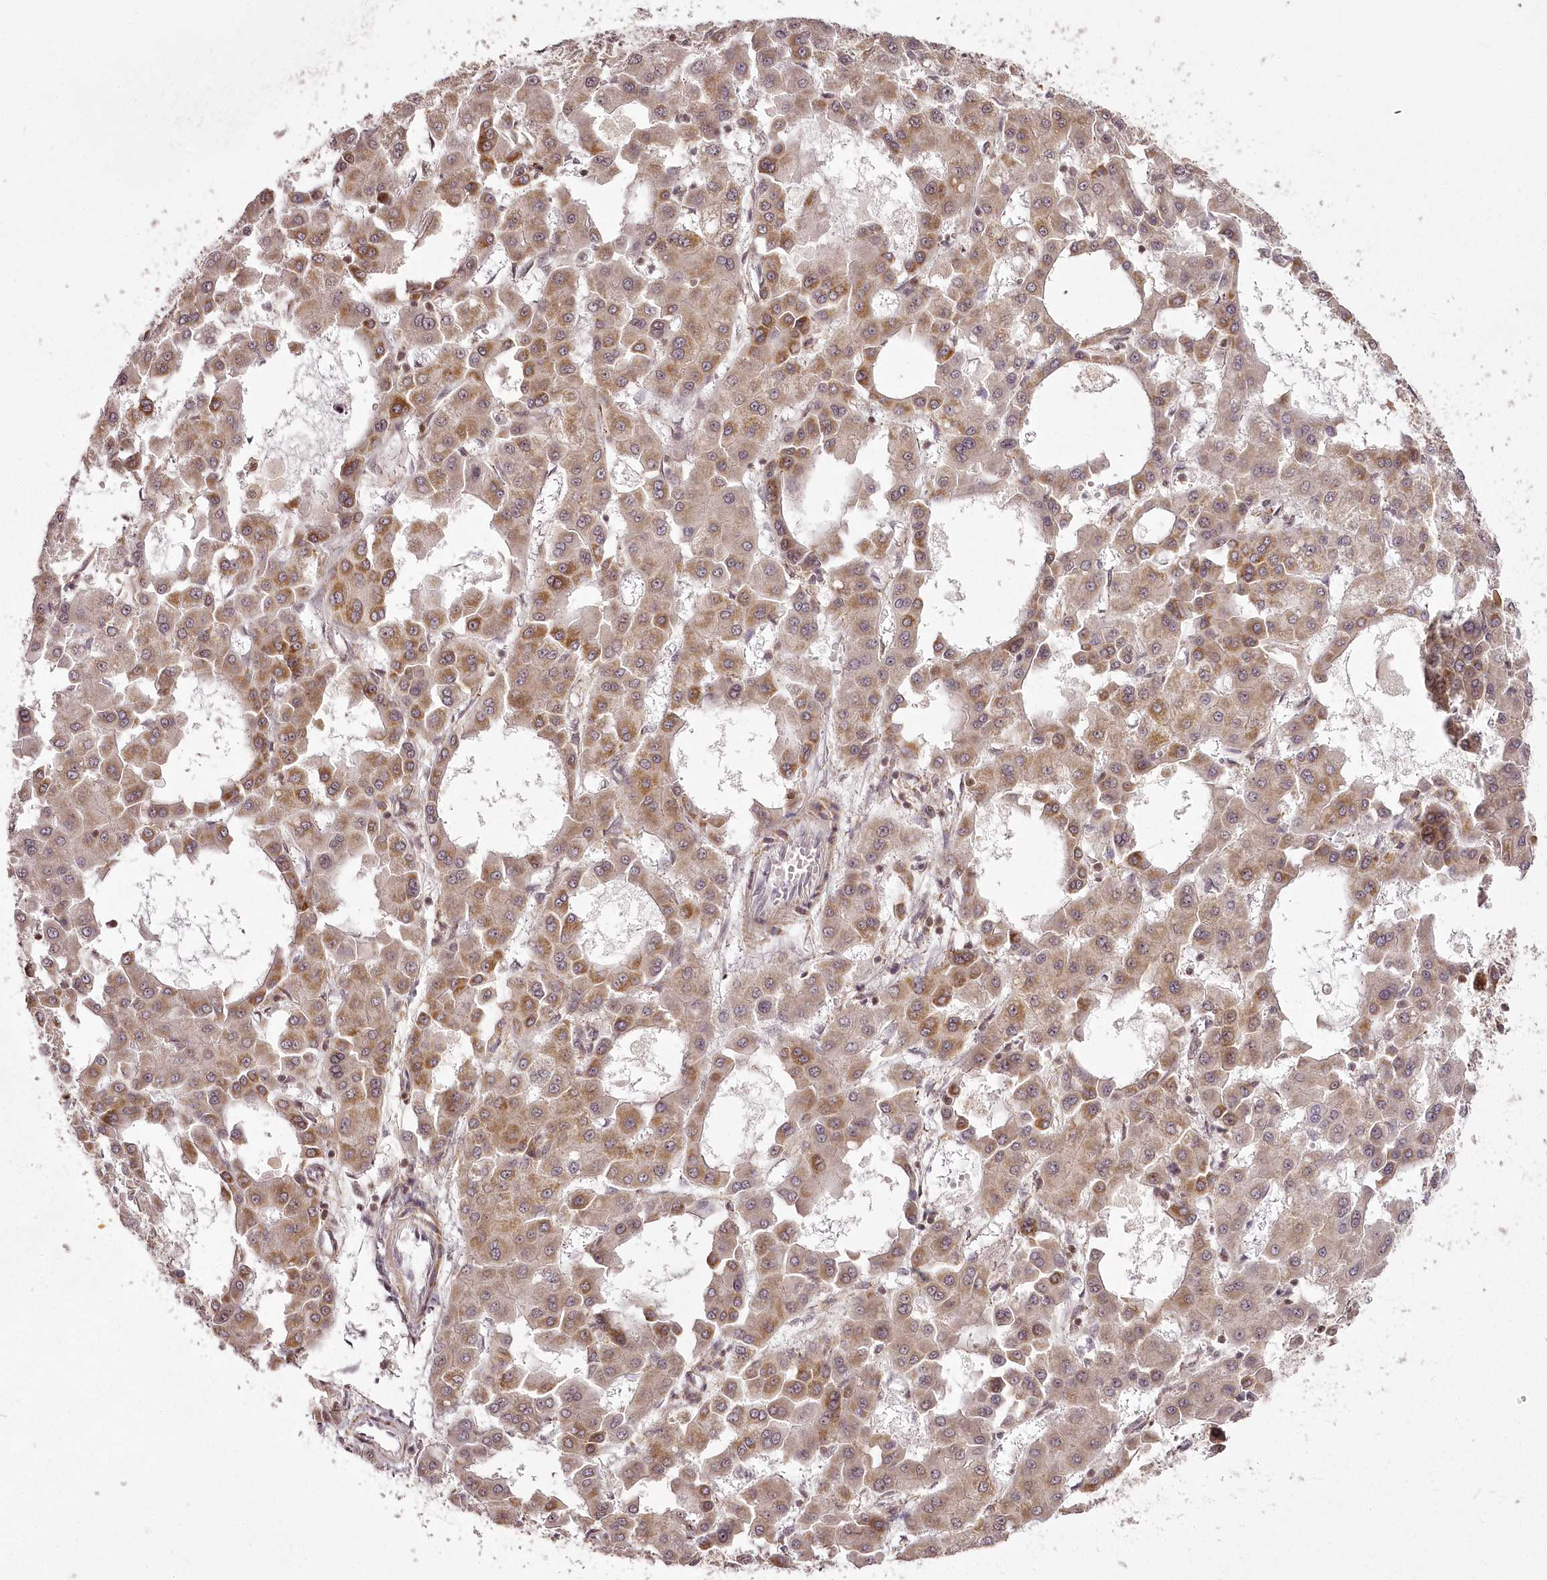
{"staining": {"intensity": "moderate", "quantity": ">75%", "location": "cytoplasmic/membranous"}, "tissue": "liver cancer", "cell_type": "Tumor cells", "image_type": "cancer", "snomed": [{"axis": "morphology", "description": "Carcinoma, Hepatocellular, NOS"}, {"axis": "topography", "description": "Liver"}], "caption": "Liver cancer was stained to show a protein in brown. There is medium levels of moderate cytoplasmic/membranous staining in approximately >75% of tumor cells.", "gene": "CHCHD2", "patient": {"sex": "male", "age": 47}}